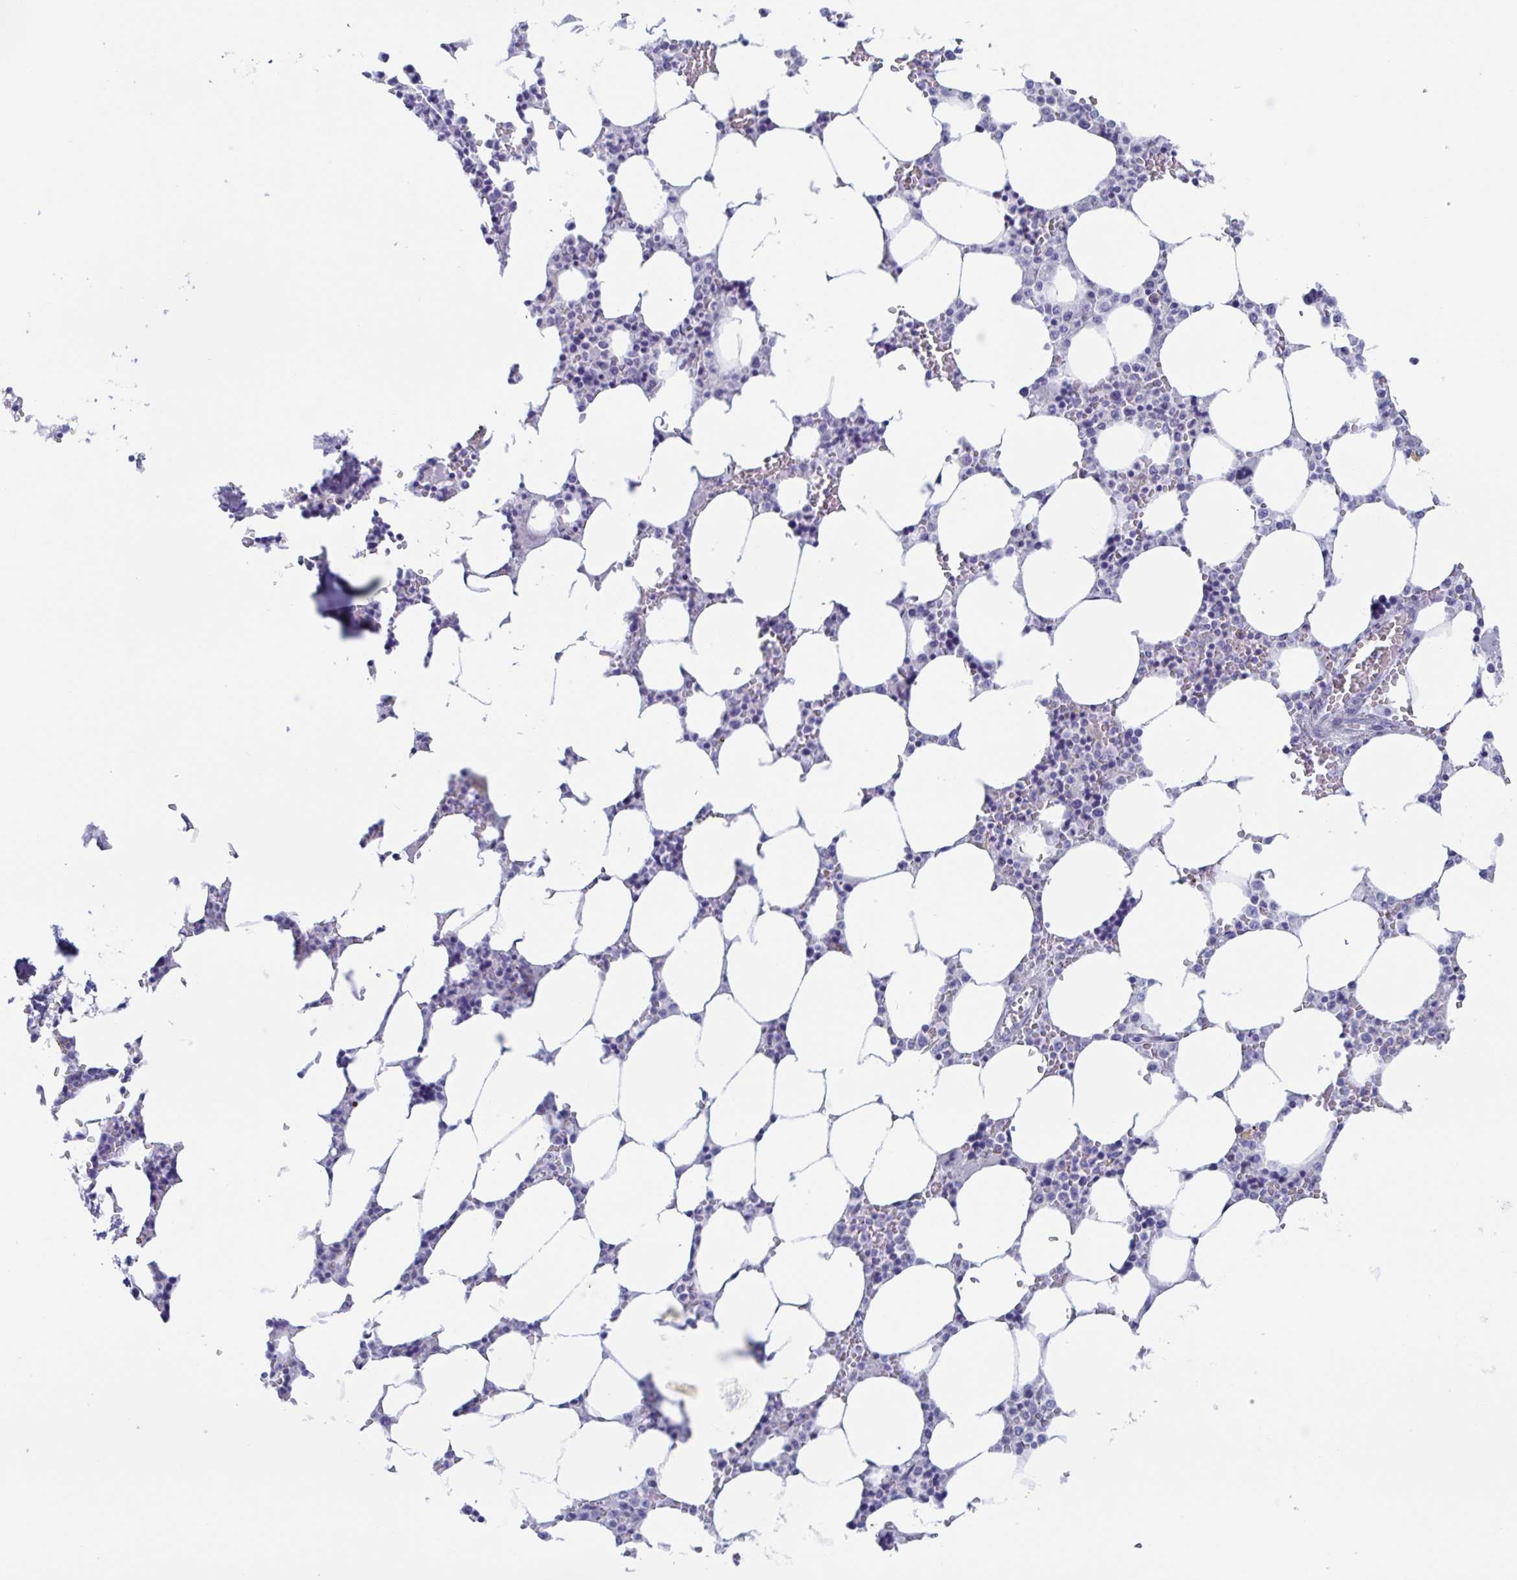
{"staining": {"intensity": "negative", "quantity": "none", "location": "none"}, "tissue": "bone marrow", "cell_type": "Hematopoietic cells", "image_type": "normal", "snomed": [{"axis": "morphology", "description": "Normal tissue, NOS"}, {"axis": "topography", "description": "Bone marrow"}], "caption": "A high-resolution photomicrograph shows immunohistochemistry staining of unremarkable bone marrow, which displays no significant expression in hematopoietic cells.", "gene": "CDX4", "patient": {"sex": "male", "age": 64}}